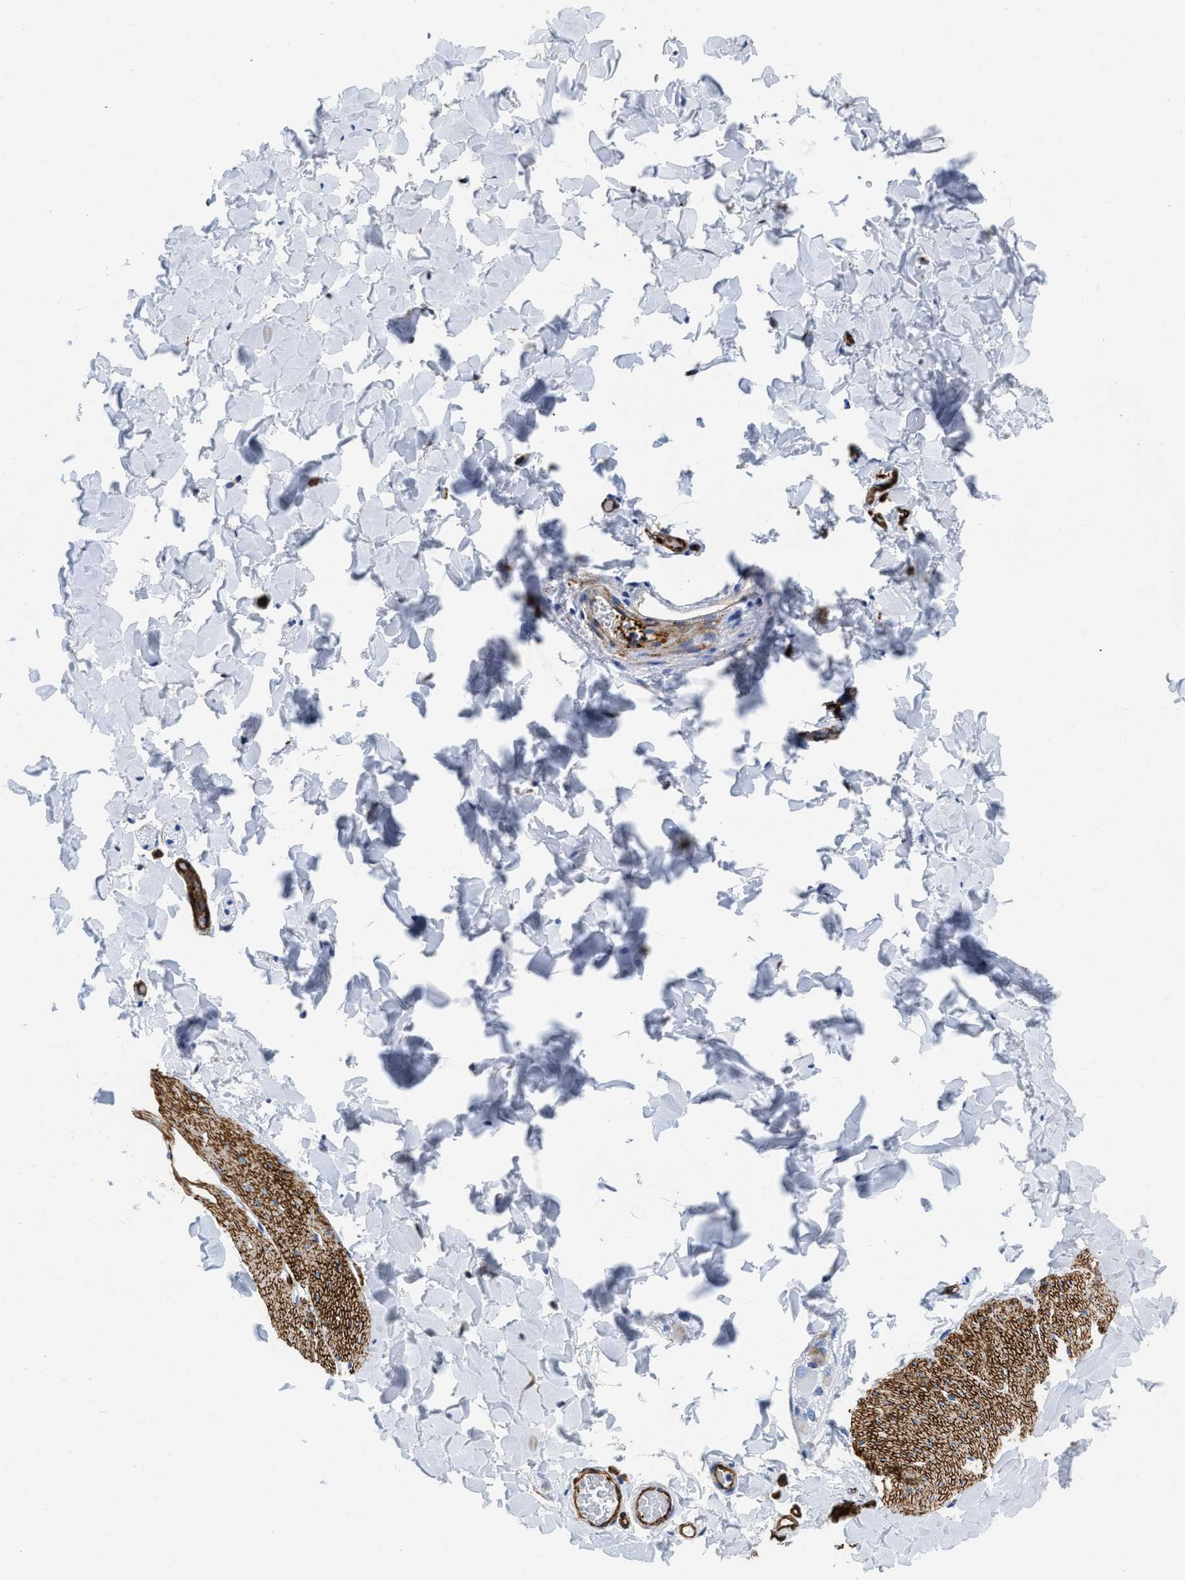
{"staining": {"intensity": "strong", "quantity": "25%-75%", "location": "cytoplasmic/membranous"}, "tissue": "smooth muscle", "cell_type": "Smooth muscle cells", "image_type": "normal", "snomed": [{"axis": "morphology", "description": "Normal tissue, NOS"}, {"axis": "topography", "description": "Smooth muscle"}, {"axis": "topography", "description": "Colon"}], "caption": "High-power microscopy captured an IHC image of unremarkable smooth muscle, revealing strong cytoplasmic/membranous staining in about 25%-75% of smooth muscle cells. The staining is performed using DAB (3,3'-diaminobenzidine) brown chromogen to label protein expression. The nuclei are counter-stained blue using hematoxylin.", "gene": "TVP23B", "patient": {"sex": "male", "age": 67}}